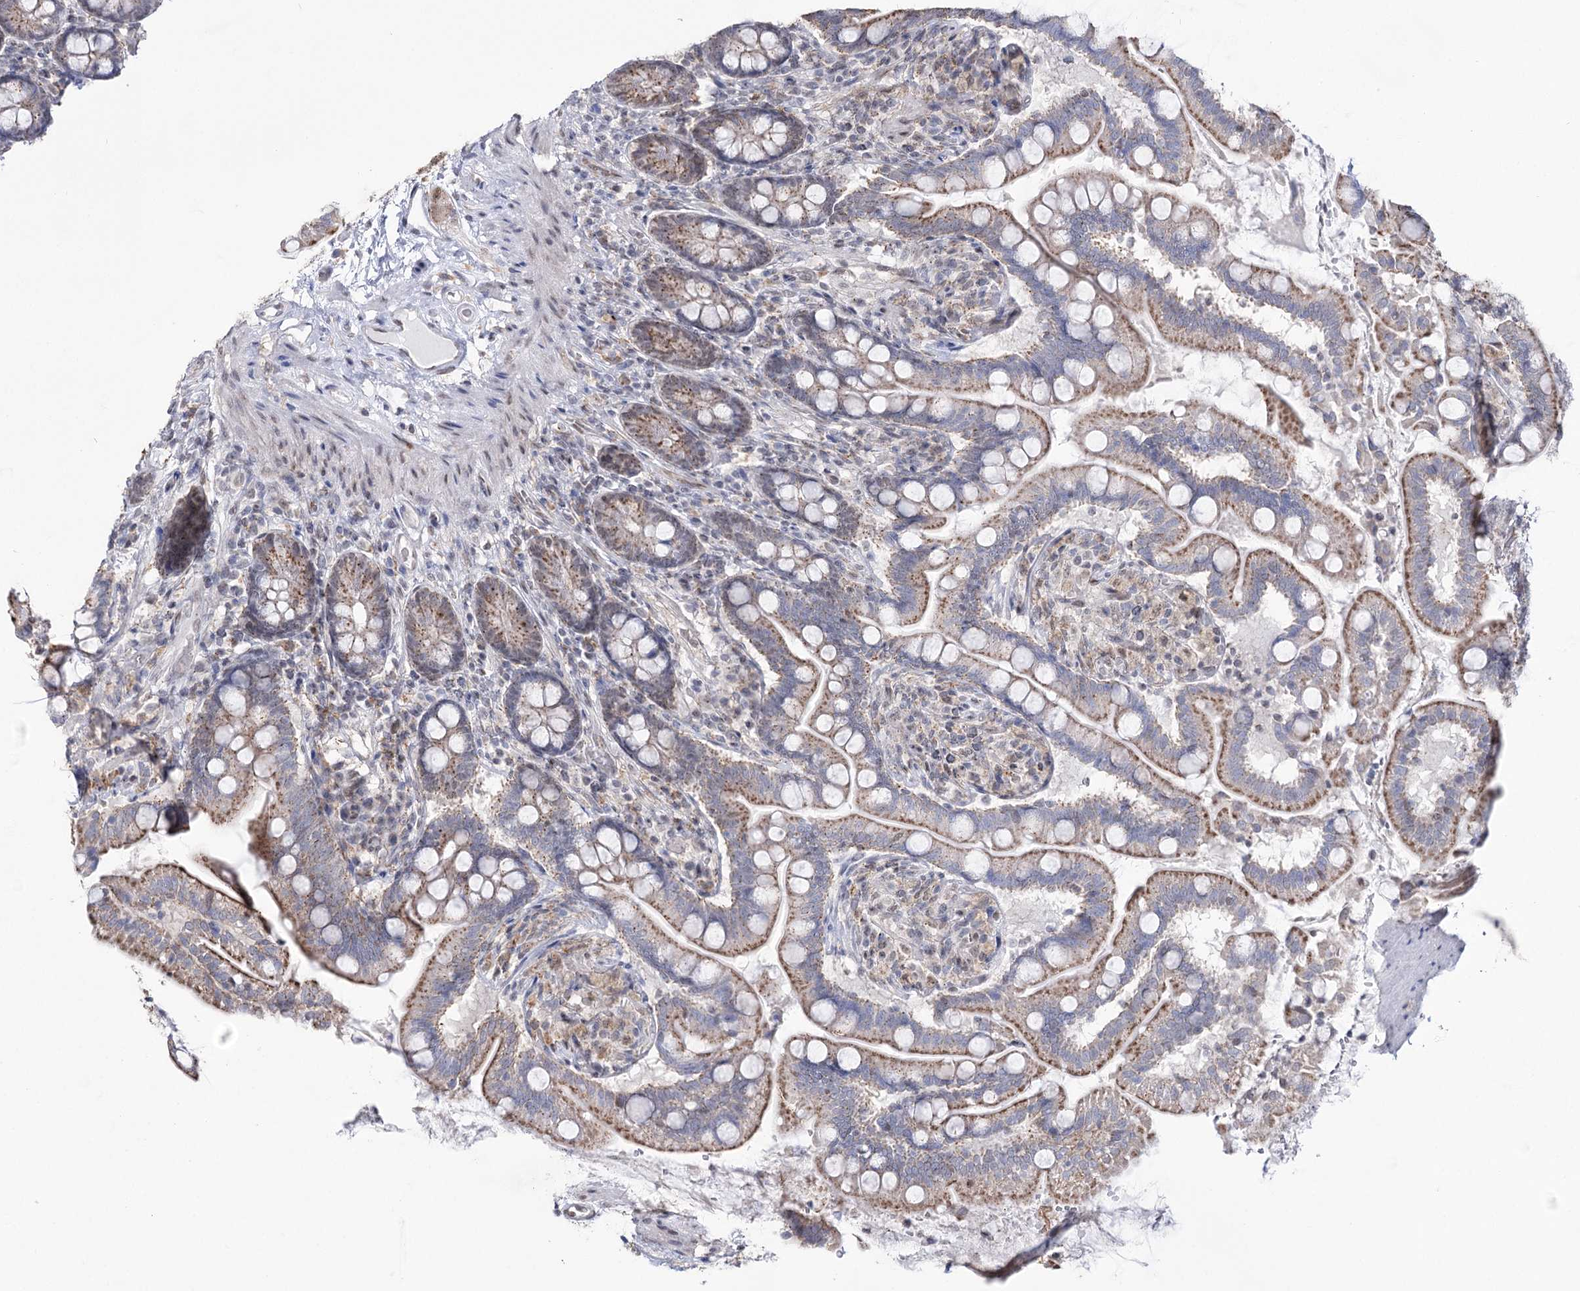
{"staining": {"intensity": "moderate", "quantity": "25%-75%", "location": "cytoplasmic/membranous"}, "tissue": "small intestine", "cell_type": "Glandular cells", "image_type": "normal", "snomed": [{"axis": "morphology", "description": "Normal tissue, NOS"}, {"axis": "topography", "description": "Small intestine"}], "caption": "Brown immunohistochemical staining in normal small intestine exhibits moderate cytoplasmic/membranous staining in approximately 25%-75% of glandular cells.", "gene": "VGLL4", "patient": {"sex": "female", "age": 64}}